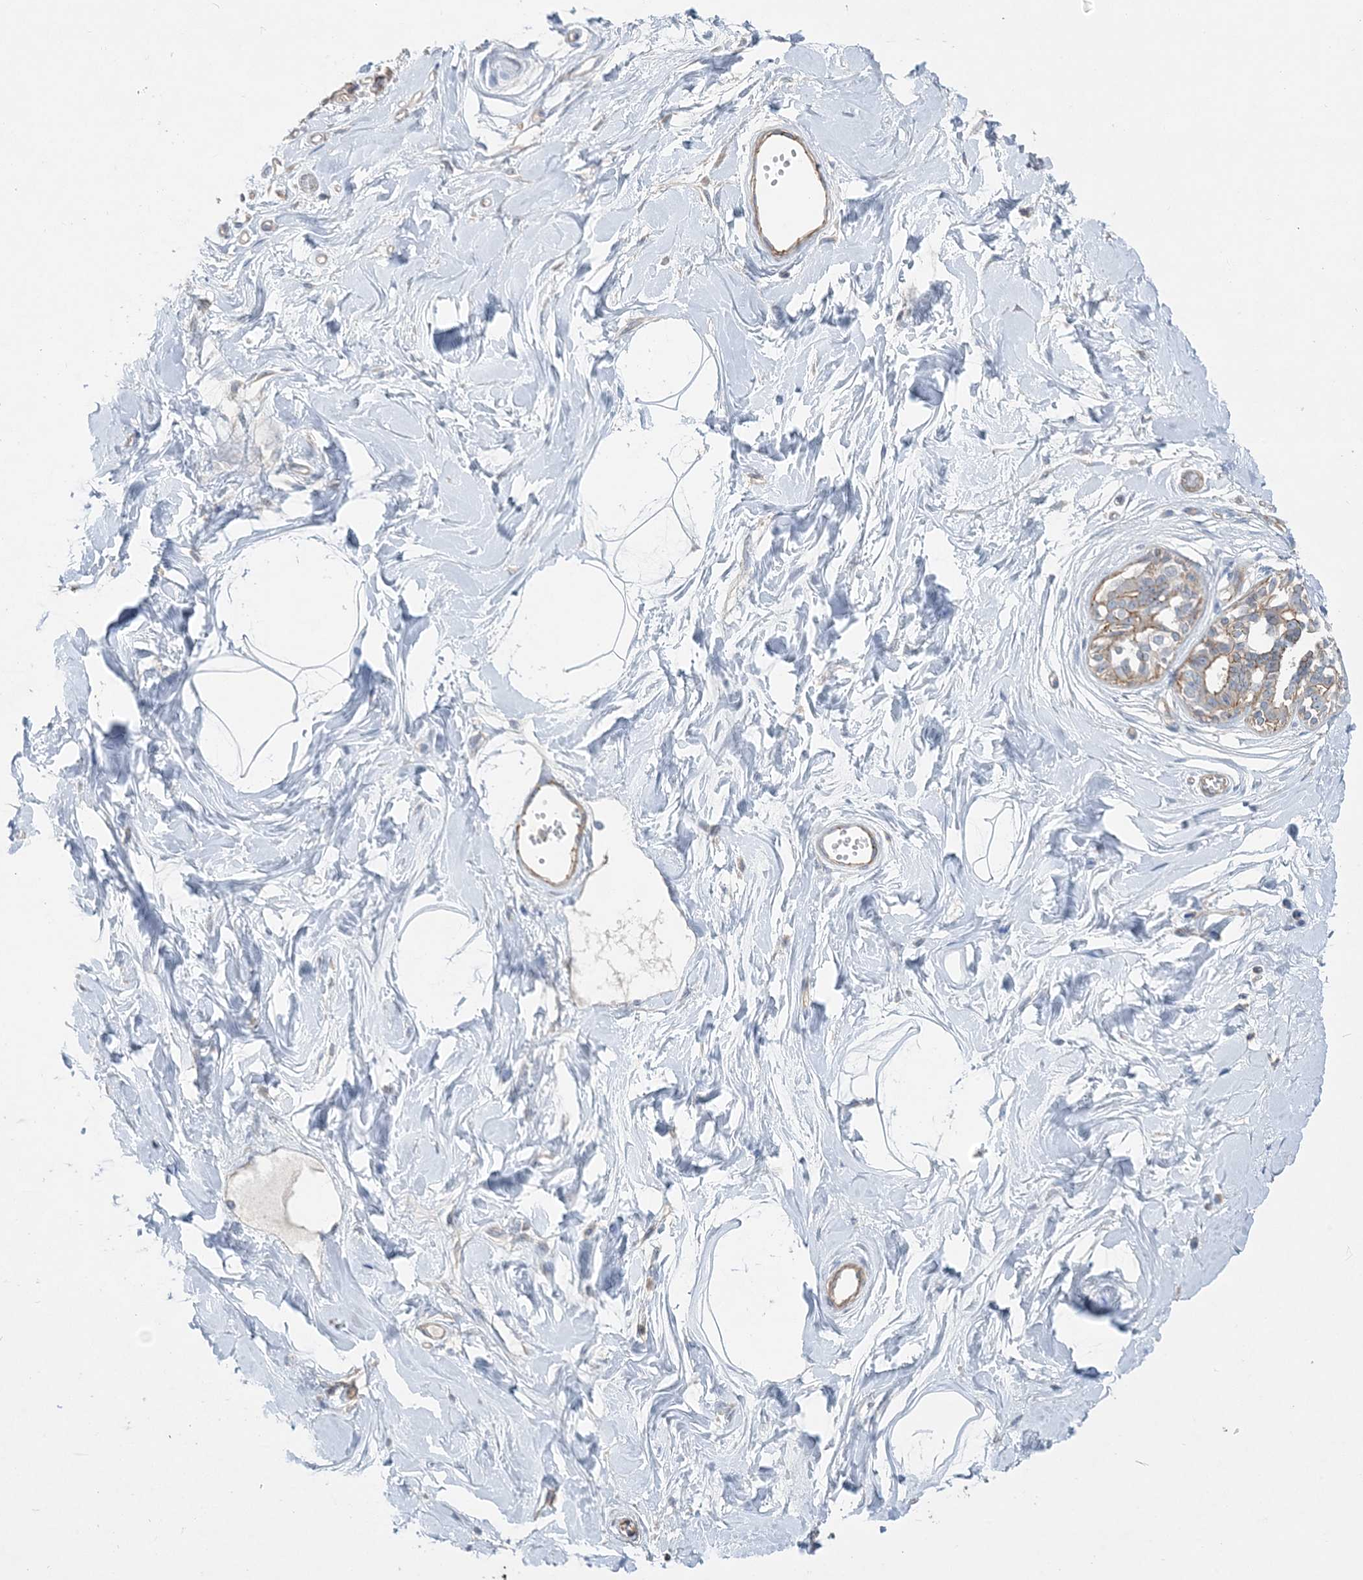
{"staining": {"intensity": "negative", "quantity": "none", "location": "none"}, "tissue": "breast", "cell_type": "Adipocytes", "image_type": "normal", "snomed": [{"axis": "morphology", "description": "Normal tissue, NOS"}, {"axis": "topography", "description": "Breast"}], "caption": "Adipocytes show no significant expression in normal breast. (IHC, brightfield microscopy, high magnification).", "gene": "PIGC", "patient": {"sex": "female", "age": 45}}